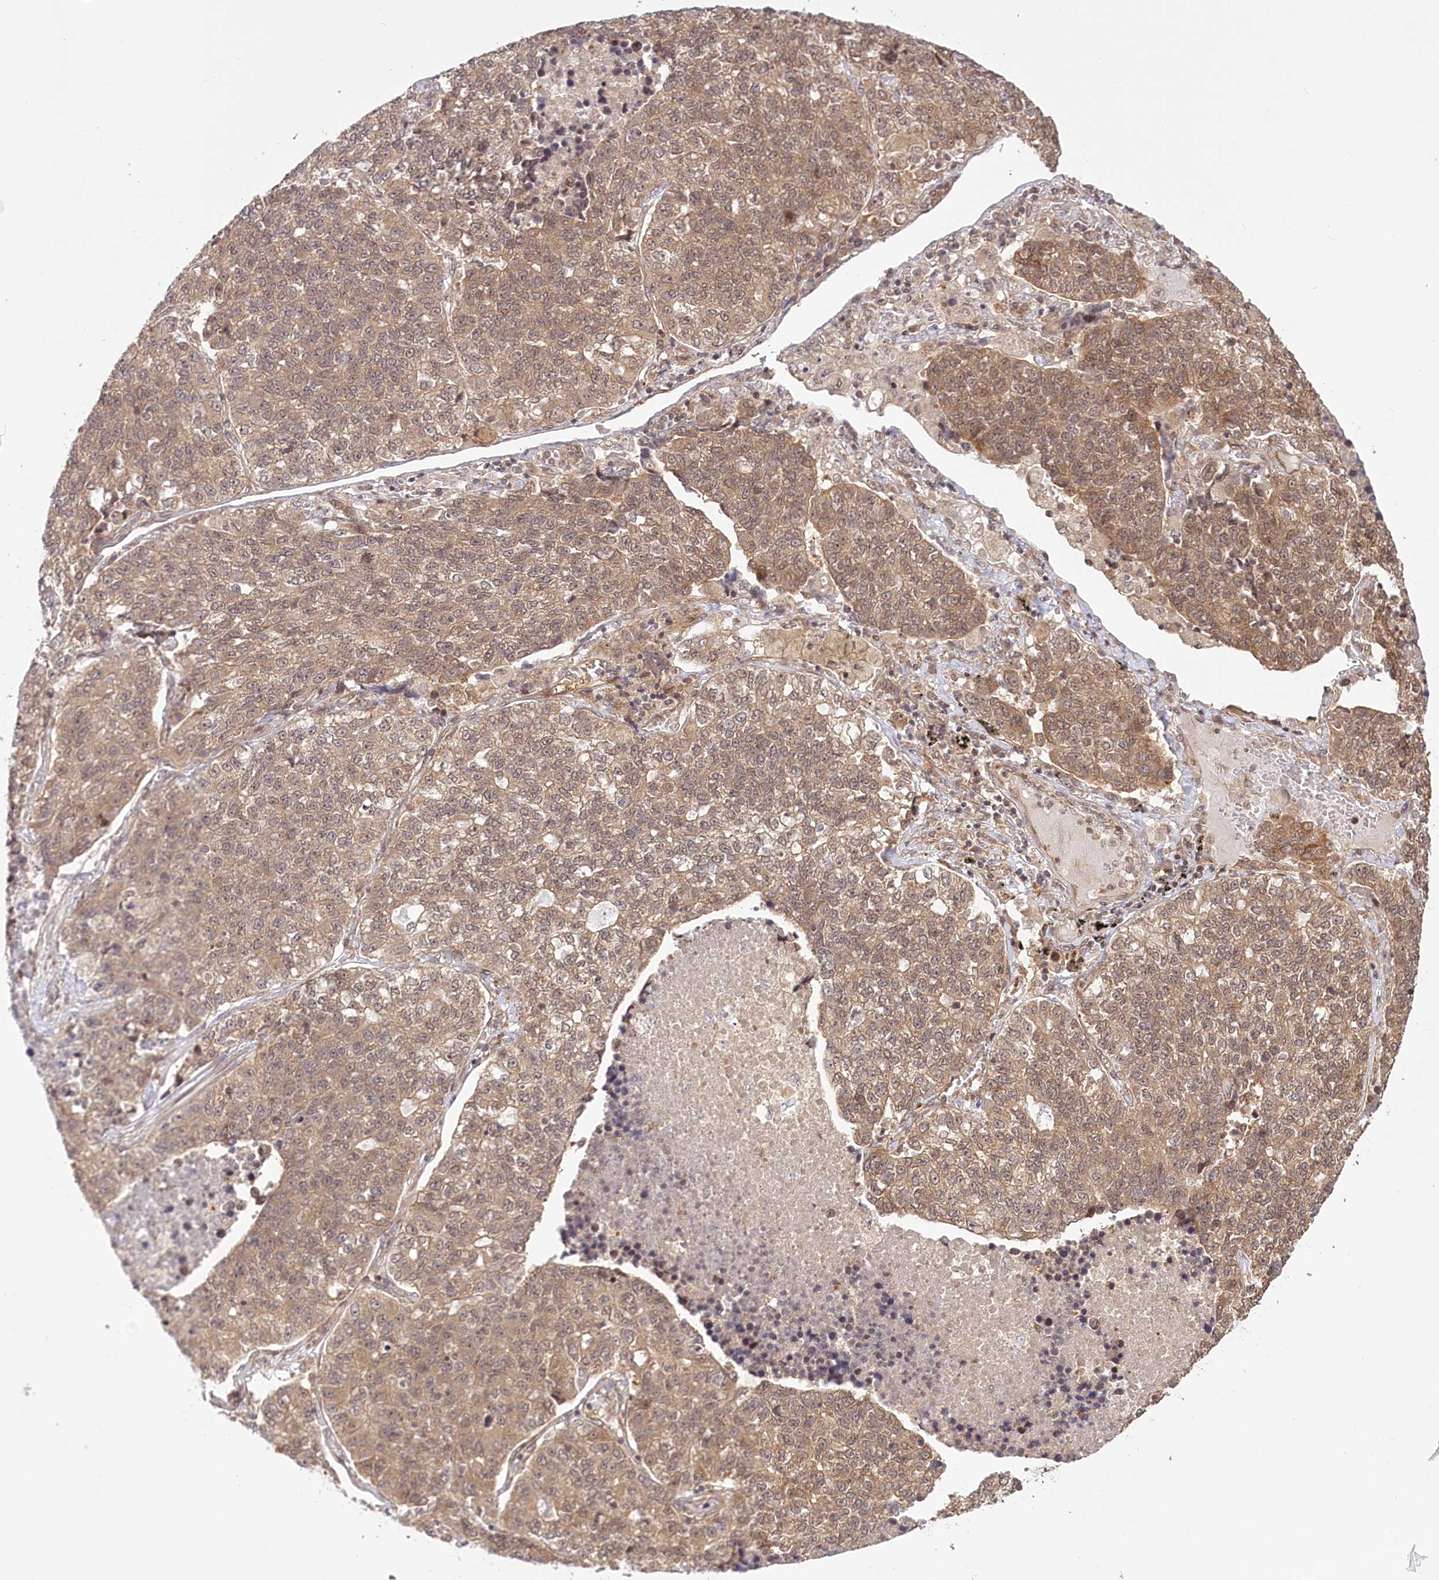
{"staining": {"intensity": "moderate", "quantity": ">75%", "location": "cytoplasmic/membranous,nuclear"}, "tissue": "lung cancer", "cell_type": "Tumor cells", "image_type": "cancer", "snomed": [{"axis": "morphology", "description": "Adenocarcinoma, NOS"}, {"axis": "topography", "description": "Lung"}], "caption": "The photomicrograph demonstrates a brown stain indicating the presence of a protein in the cytoplasmic/membranous and nuclear of tumor cells in lung adenocarcinoma.", "gene": "CEP70", "patient": {"sex": "male", "age": 49}}